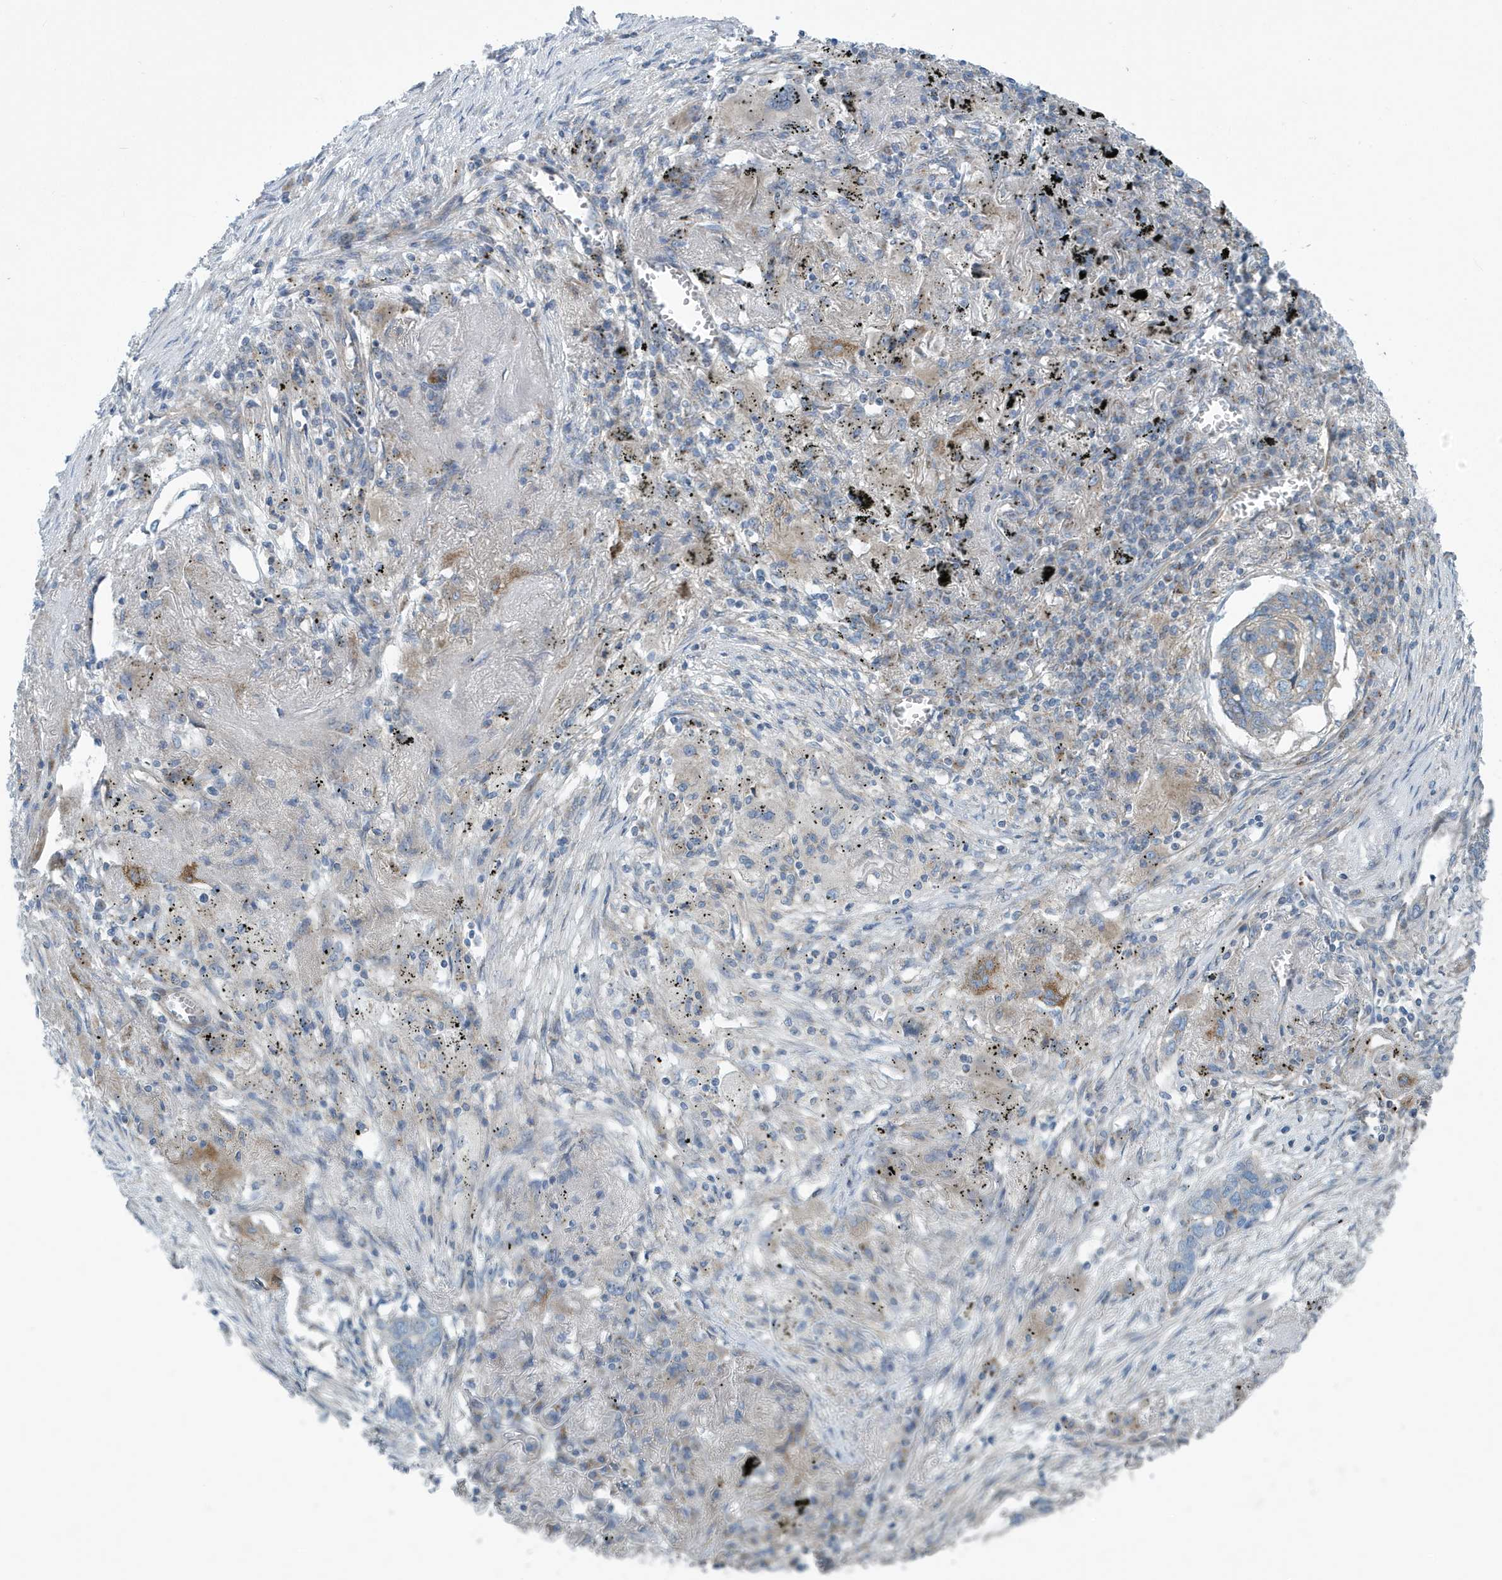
{"staining": {"intensity": "negative", "quantity": "none", "location": "none"}, "tissue": "lung cancer", "cell_type": "Tumor cells", "image_type": "cancer", "snomed": [{"axis": "morphology", "description": "Squamous cell carcinoma, NOS"}, {"axis": "topography", "description": "Lung"}], "caption": "Tumor cells show no significant protein expression in squamous cell carcinoma (lung).", "gene": "PPM1M", "patient": {"sex": "female", "age": 63}}